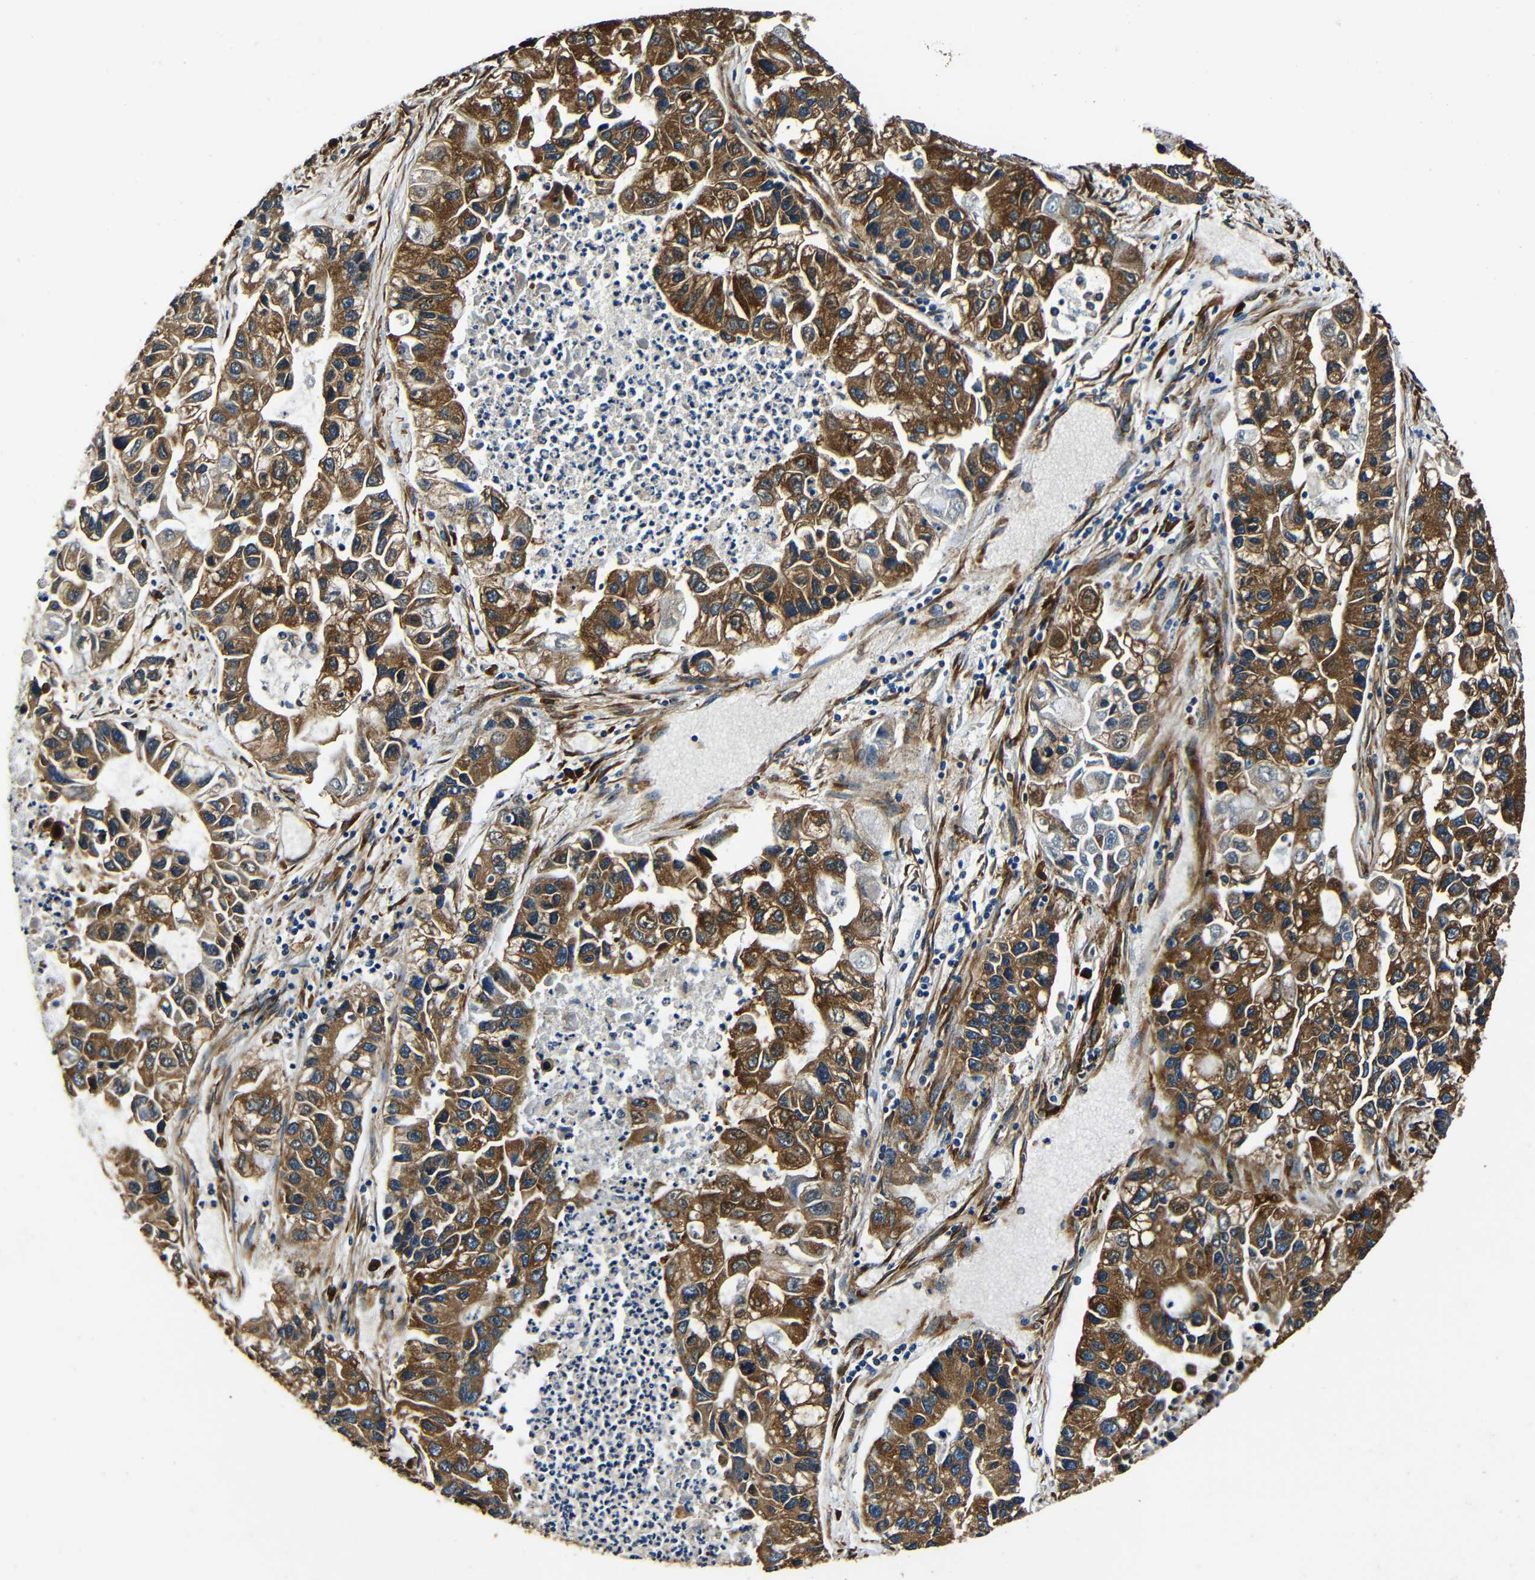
{"staining": {"intensity": "strong", "quantity": ">75%", "location": "cytoplasmic/membranous"}, "tissue": "lung cancer", "cell_type": "Tumor cells", "image_type": "cancer", "snomed": [{"axis": "morphology", "description": "Adenocarcinoma, NOS"}, {"axis": "topography", "description": "Lung"}], "caption": "Tumor cells show high levels of strong cytoplasmic/membranous positivity in about >75% of cells in human lung cancer (adenocarcinoma).", "gene": "RRBP1", "patient": {"sex": "female", "age": 51}}